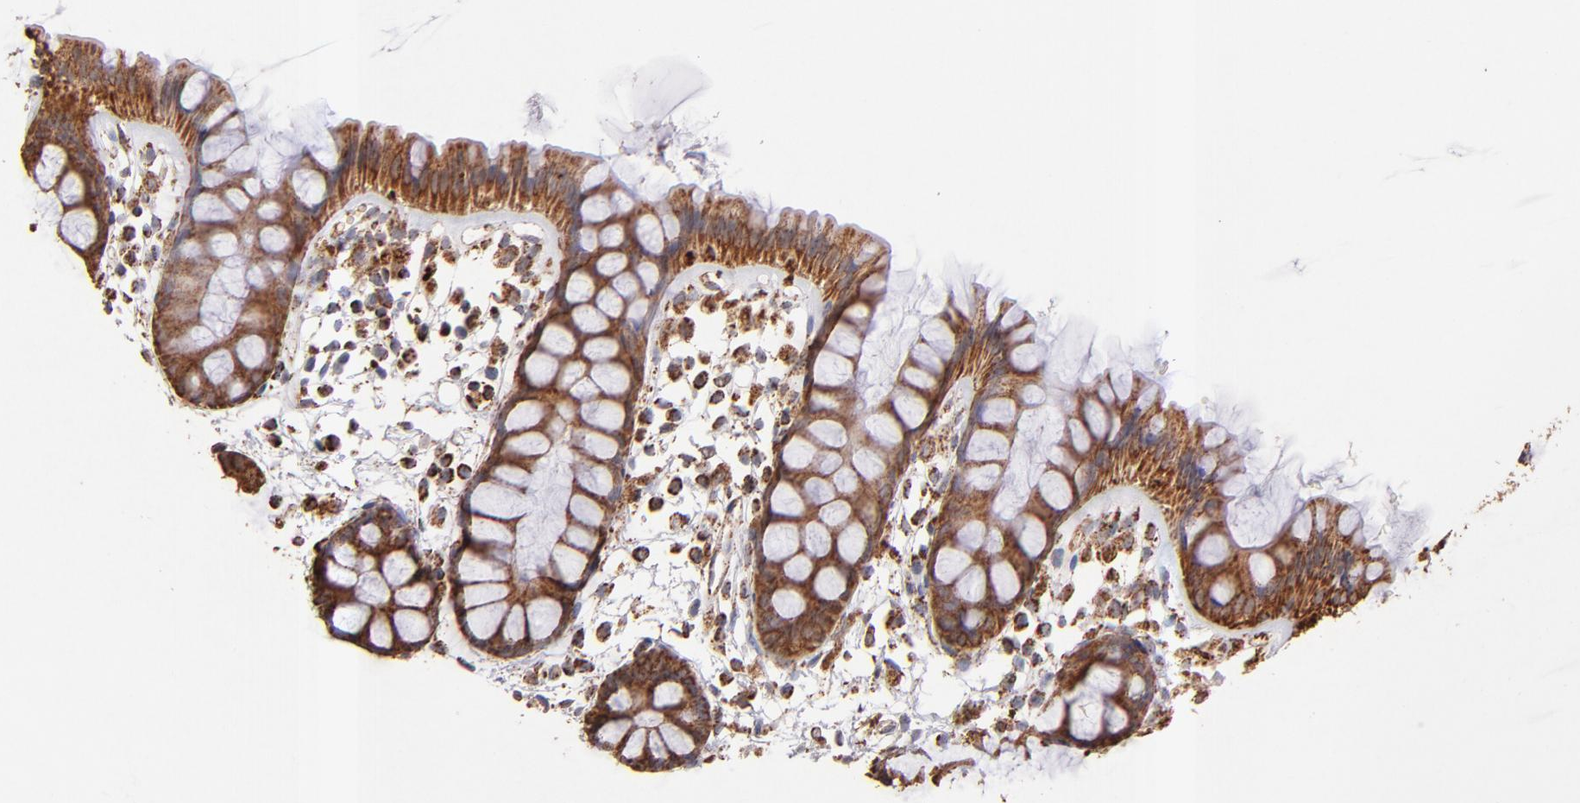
{"staining": {"intensity": "strong", "quantity": ">75%", "location": "cytoplasmic/membranous"}, "tissue": "rectum", "cell_type": "Glandular cells", "image_type": "normal", "snomed": [{"axis": "morphology", "description": "Normal tissue, NOS"}, {"axis": "topography", "description": "Rectum"}], "caption": "This histopathology image shows IHC staining of benign human rectum, with high strong cytoplasmic/membranous positivity in about >75% of glandular cells.", "gene": "DLST", "patient": {"sex": "female", "age": 66}}